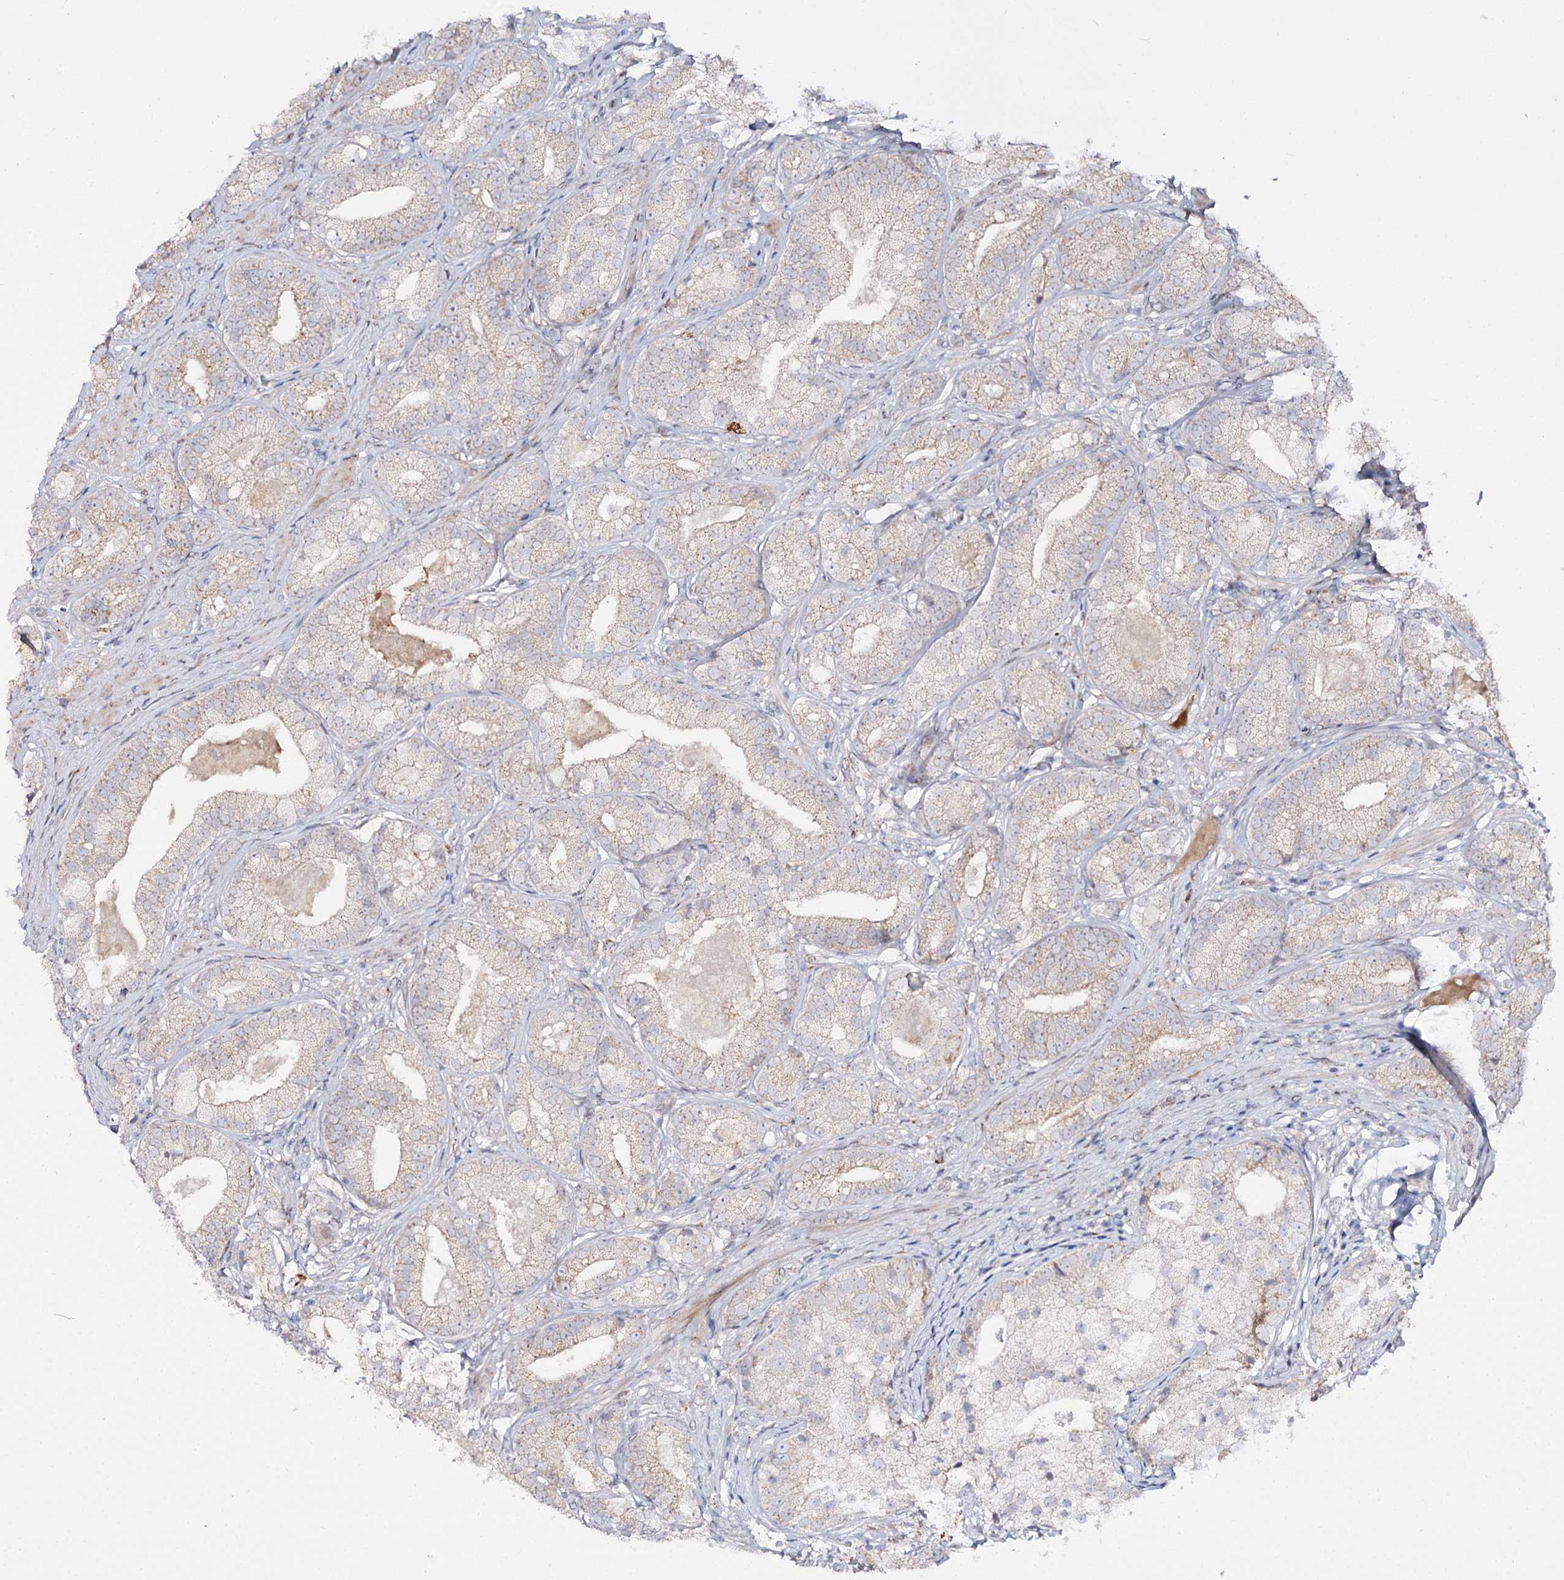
{"staining": {"intensity": "negative", "quantity": "none", "location": "none"}, "tissue": "prostate cancer", "cell_type": "Tumor cells", "image_type": "cancer", "snomed": [{"axis": "morphology", "description": "Adenocarcinoma, High grade"}, {"axis": "topography", "description": "Prostate"}], "caption": "Immunohistochemistry photomicrograph of prostate high-grade adenocarcinoma stained for a protein (brown), which reveals no expression in tumor cells. The staining was performed using DAB (3,3'-diaminobenzidine) to visualize the protein expression in brown, while the nuclei were stained in blue with hematoxylin (Magnification: 20x).", "gene": "C11orf80", "patient": {"sex": "male", "age": 69}}